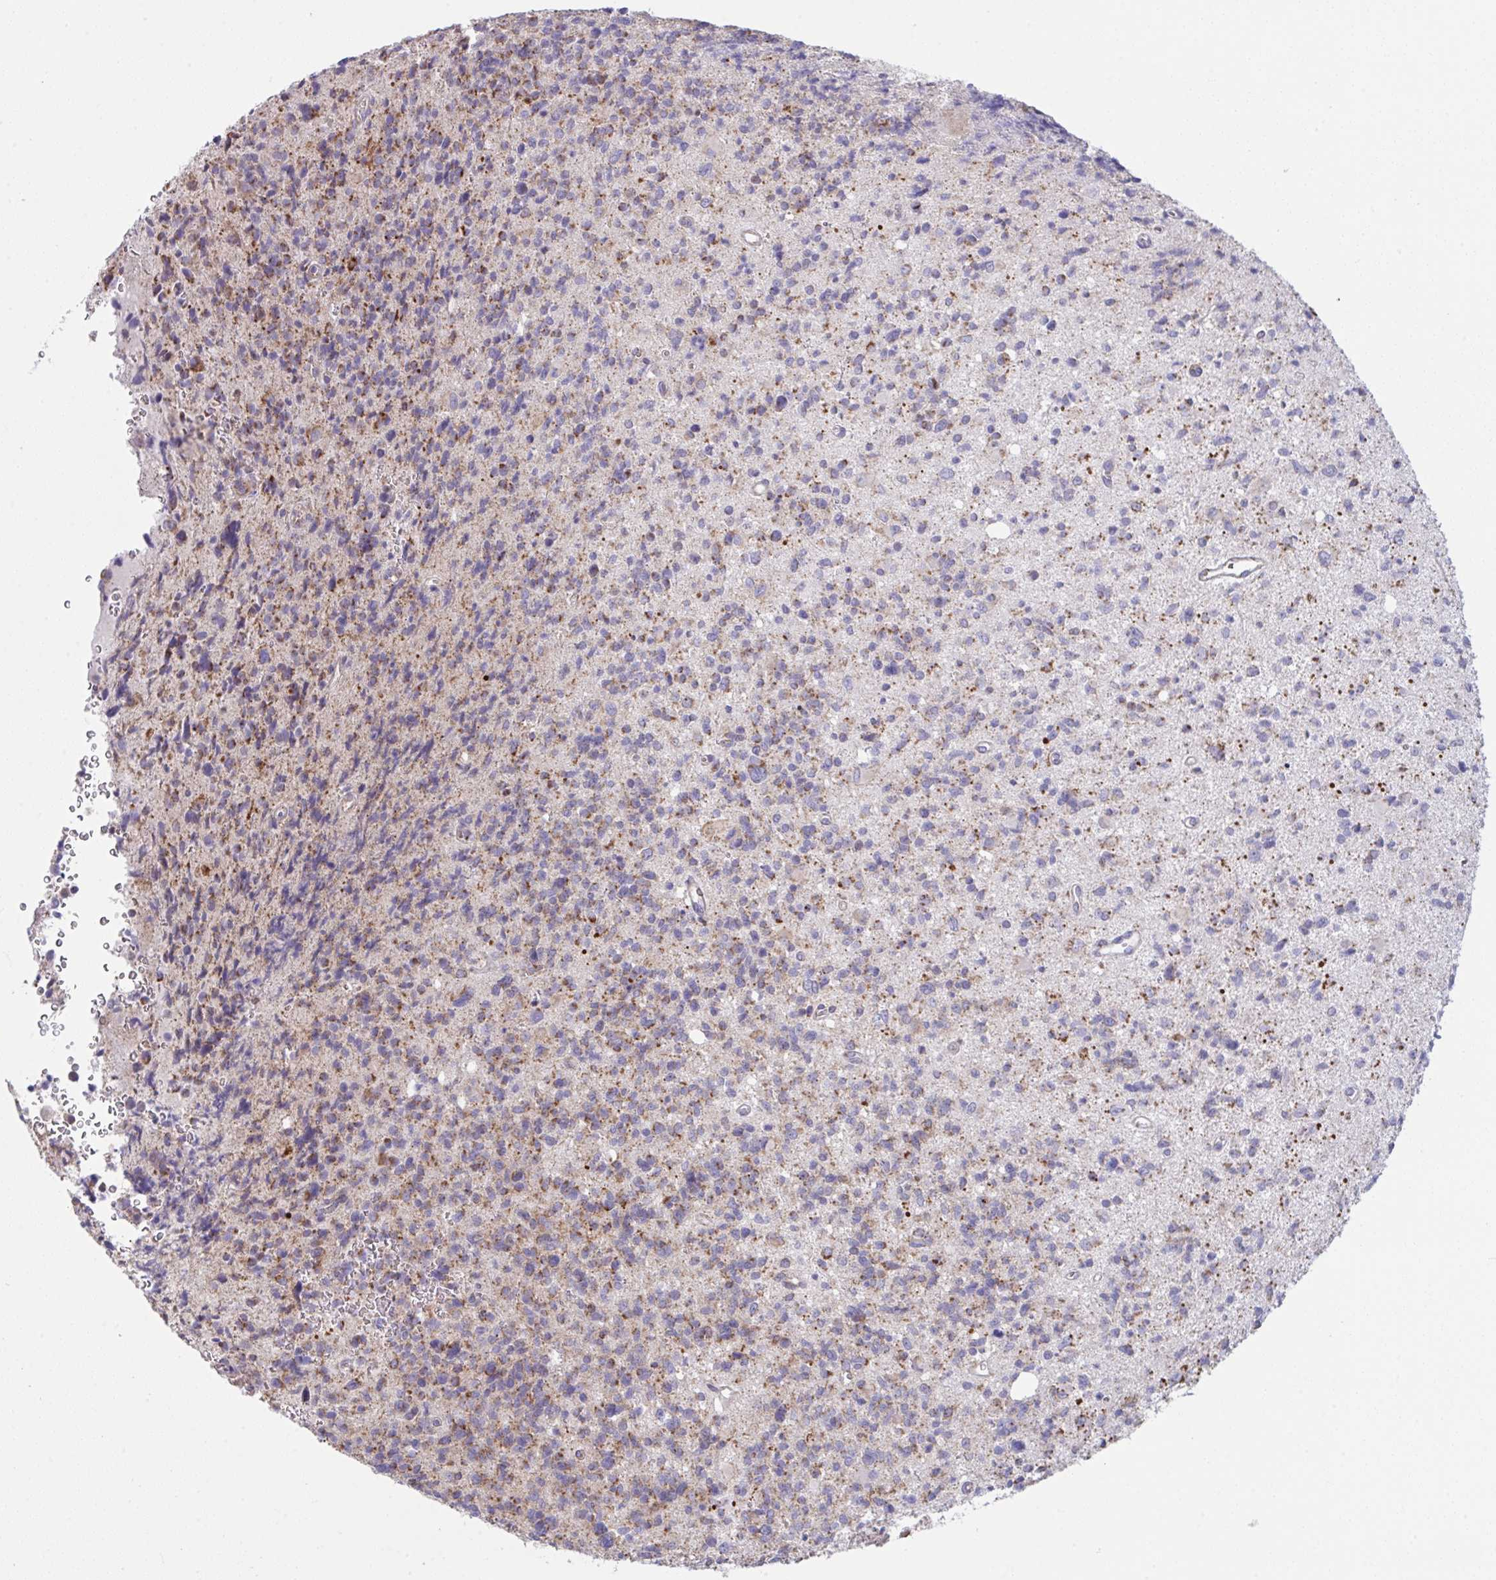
{"staining": {"intensity": "moderate", "quantity": ">75%", "location": "cytoplasmic/membranous"}, "tissue": "glioma", "cell_type": "Tumor cells", "image_type": "cancer", "snomed": [{"axis": "morphology", "description": "Glioma, malignant, High grade"}, {"axis": "topography", "description": "Brain"}], "caption": "Human malignant high-grade glioma stained with a brown dye displays moderate cytoplasmic/membranous positive positivity in approximately >75% of tumor cells.", "gene": "MICOS10", "patient": {"sex": "male", "age": 29}}